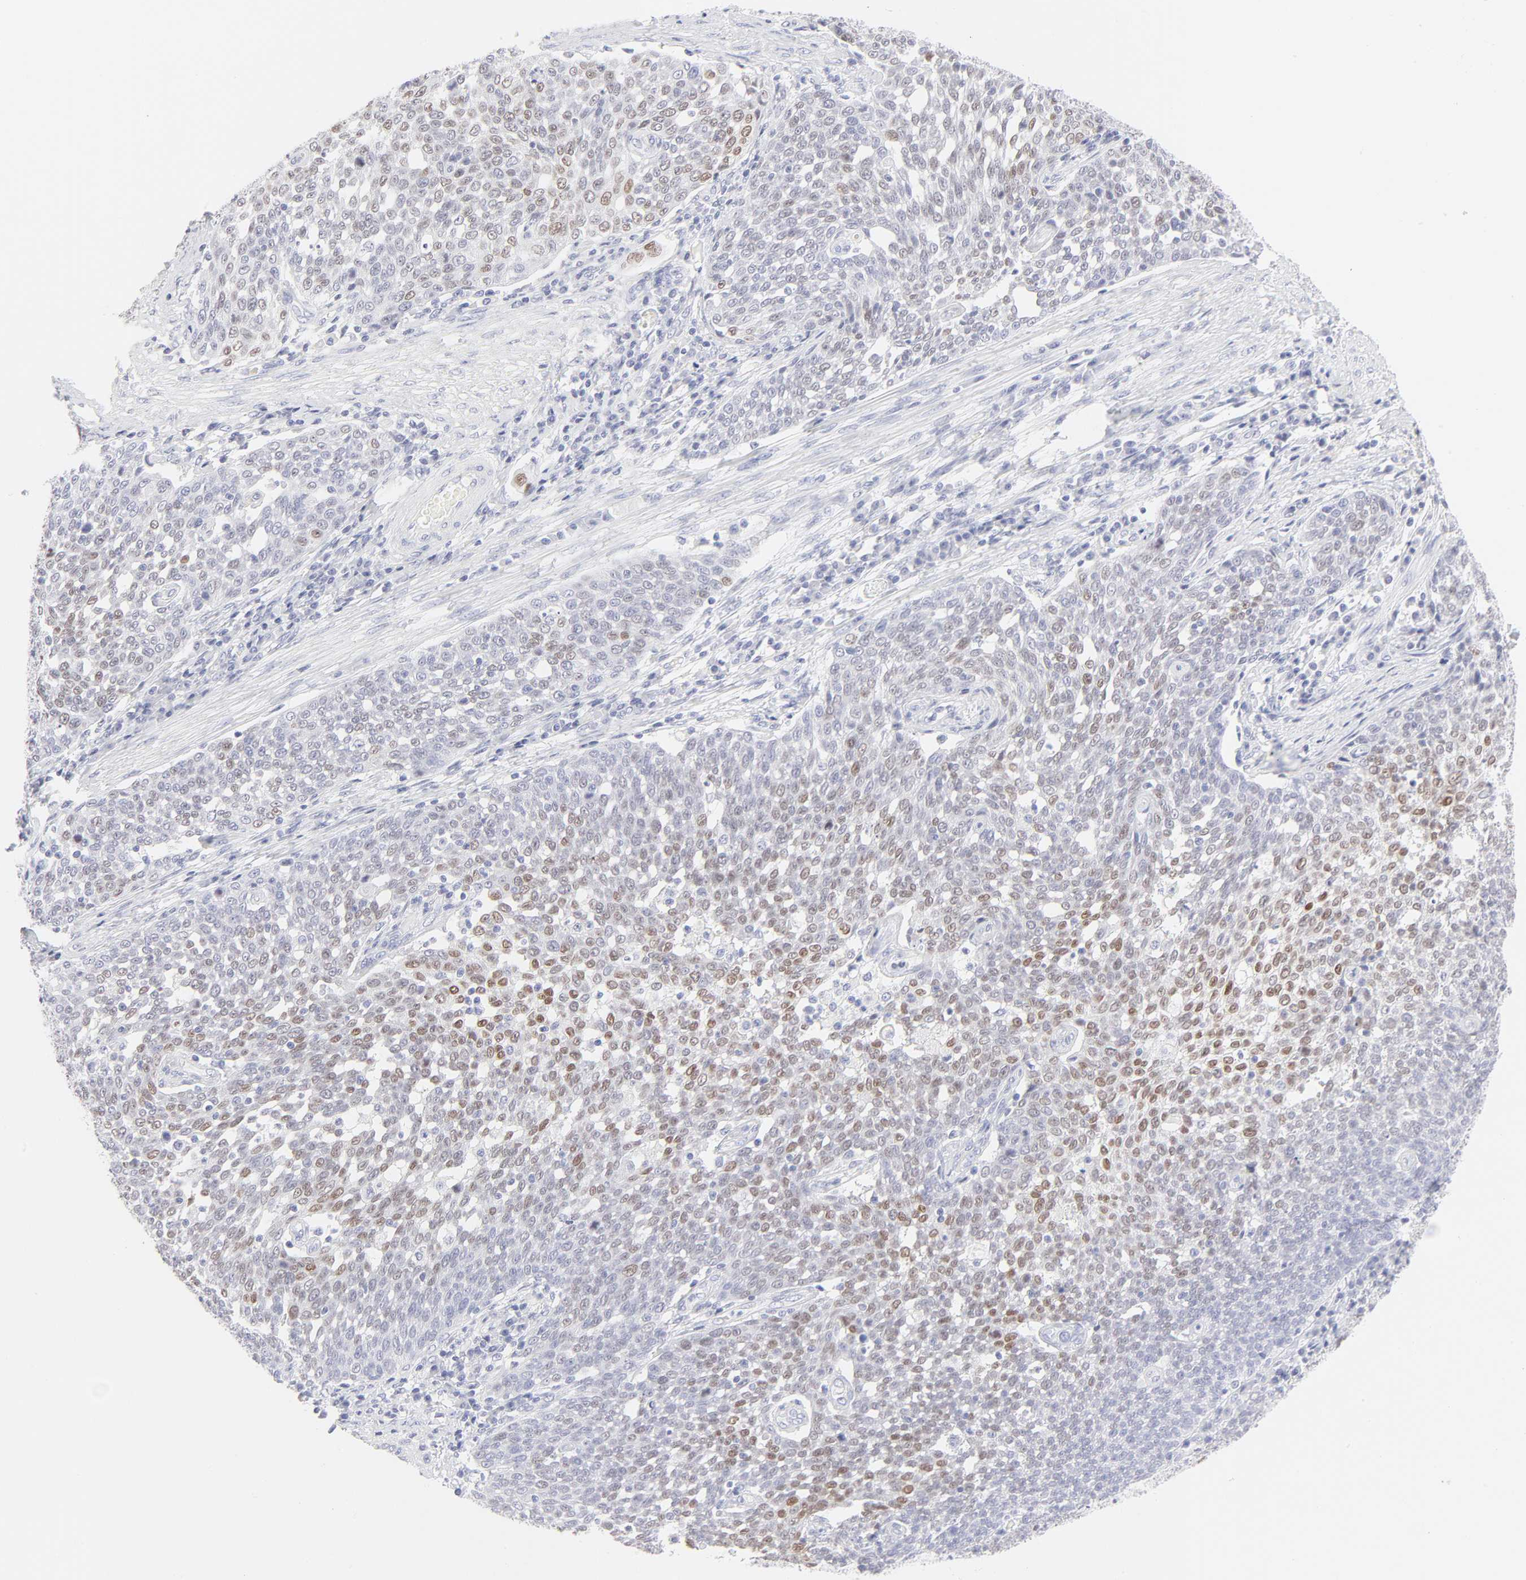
{"staining": {"intensity": "moderate", "quantity": "25%-75%", "location": "nuclear"}, "tissue": "cervical cancer", "cell_type": "Tumor cells", "image_type": "cancer", "snomed": [{"axis": "morphology", "description": "Squamous cell carcinoma, NOS"}, {"axis": "topography", "description": "Cervix"}], "caption": "Tumor cells reveal medium levels of moderate nuclear positivity in about 25%-75% of cells in human squamous cell carcinoma (cervical).", "gene": "ELF3", "patient": {"sex": "female", "age": 34}}